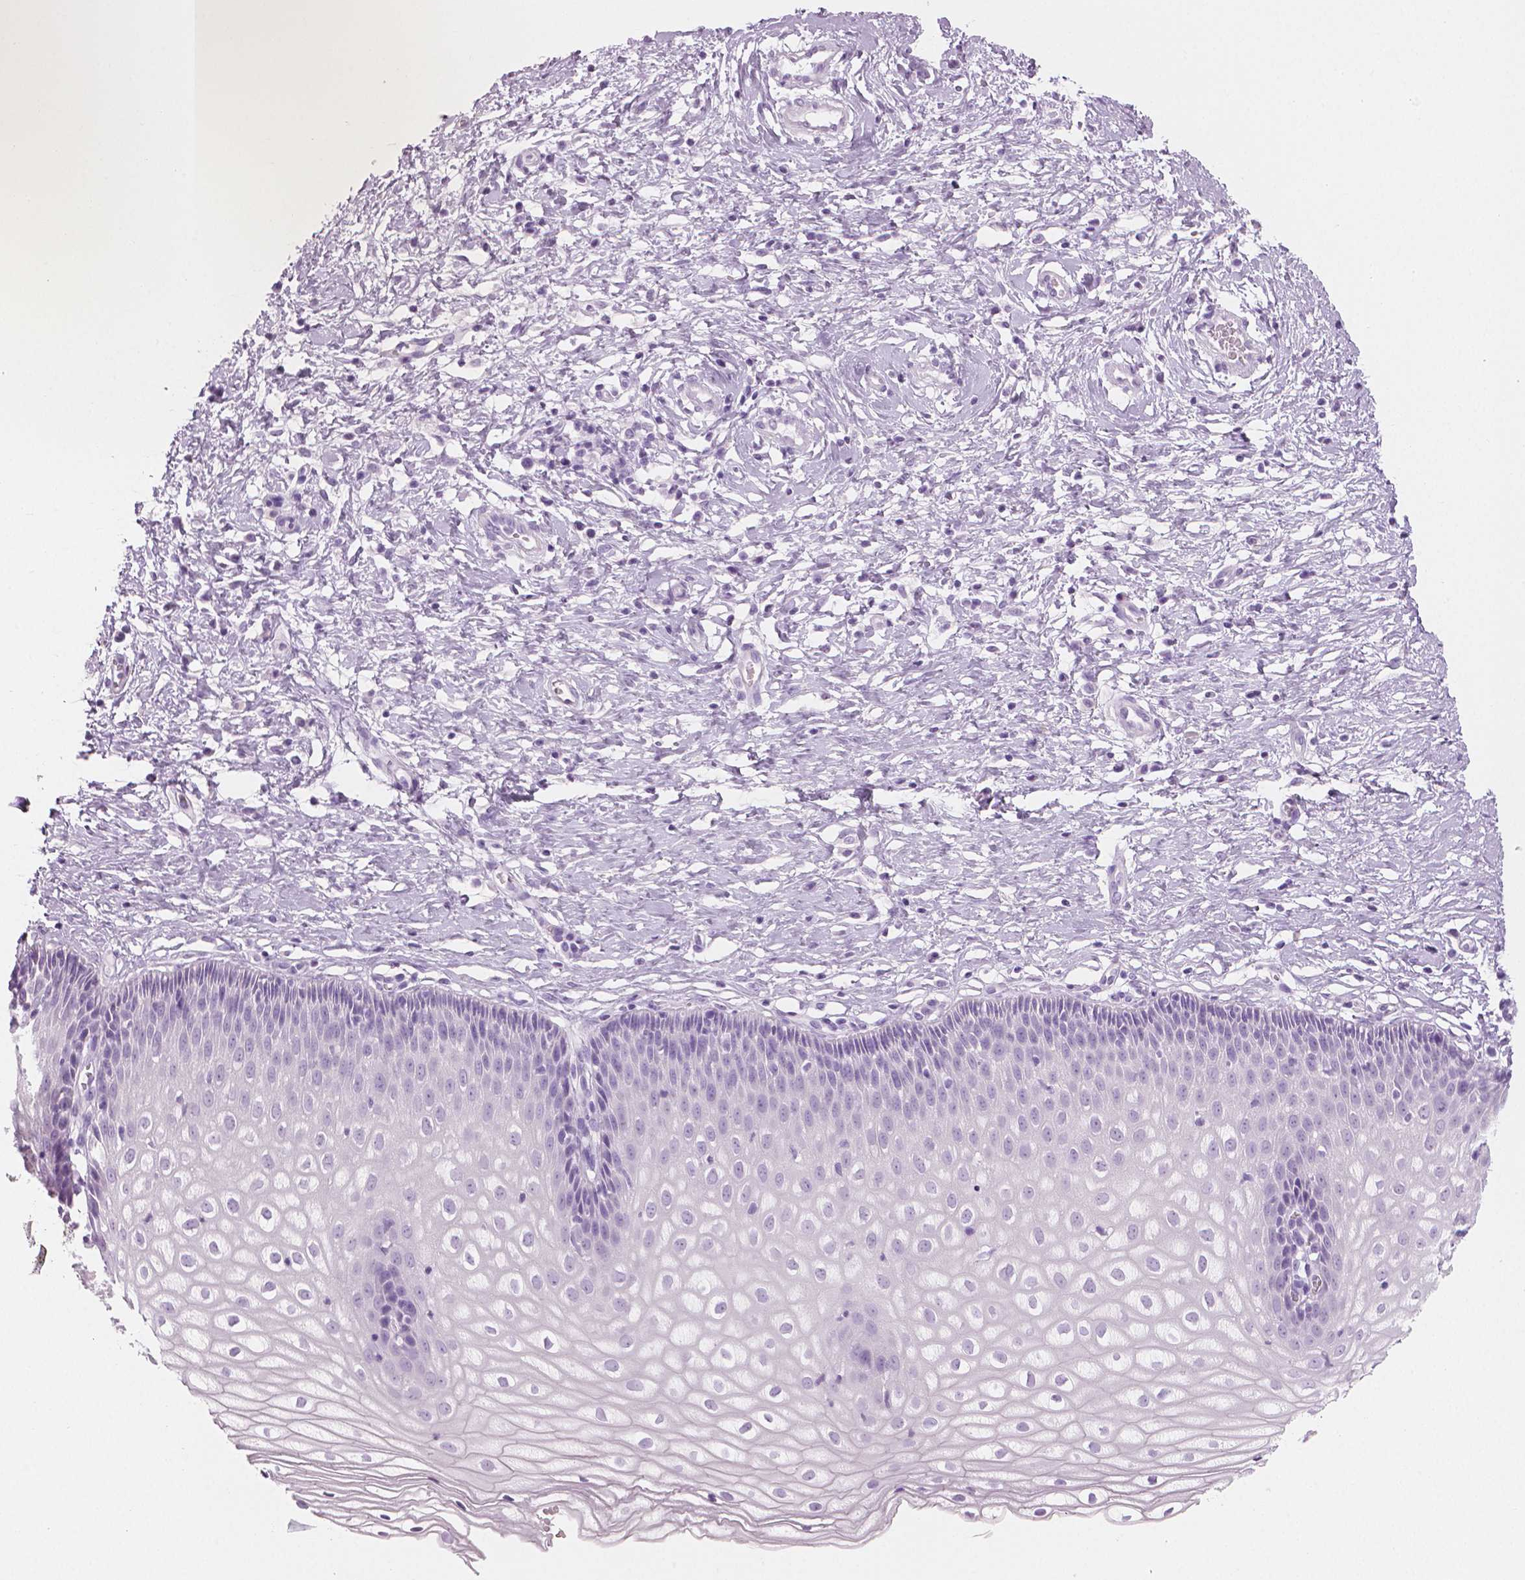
{"staining": {"intensity": "negative", "quantity": "none", "location": "none"}, "tissue": "cervix", "cell_type": "Glandular cells", "image_type": "normal", "snomed": [{"axis": "morphology", "description": "Normal tissue, NOS"}, {"axis": "topography", "description": "Cervix"}], "caption": "This is an immunohistochemistry (IHC) photomicrograph of unremarkable human cervix. There is no positivity in glandular cells.", "gene": "PLIN4", "patient": {"sex": "female", "age": 36}}